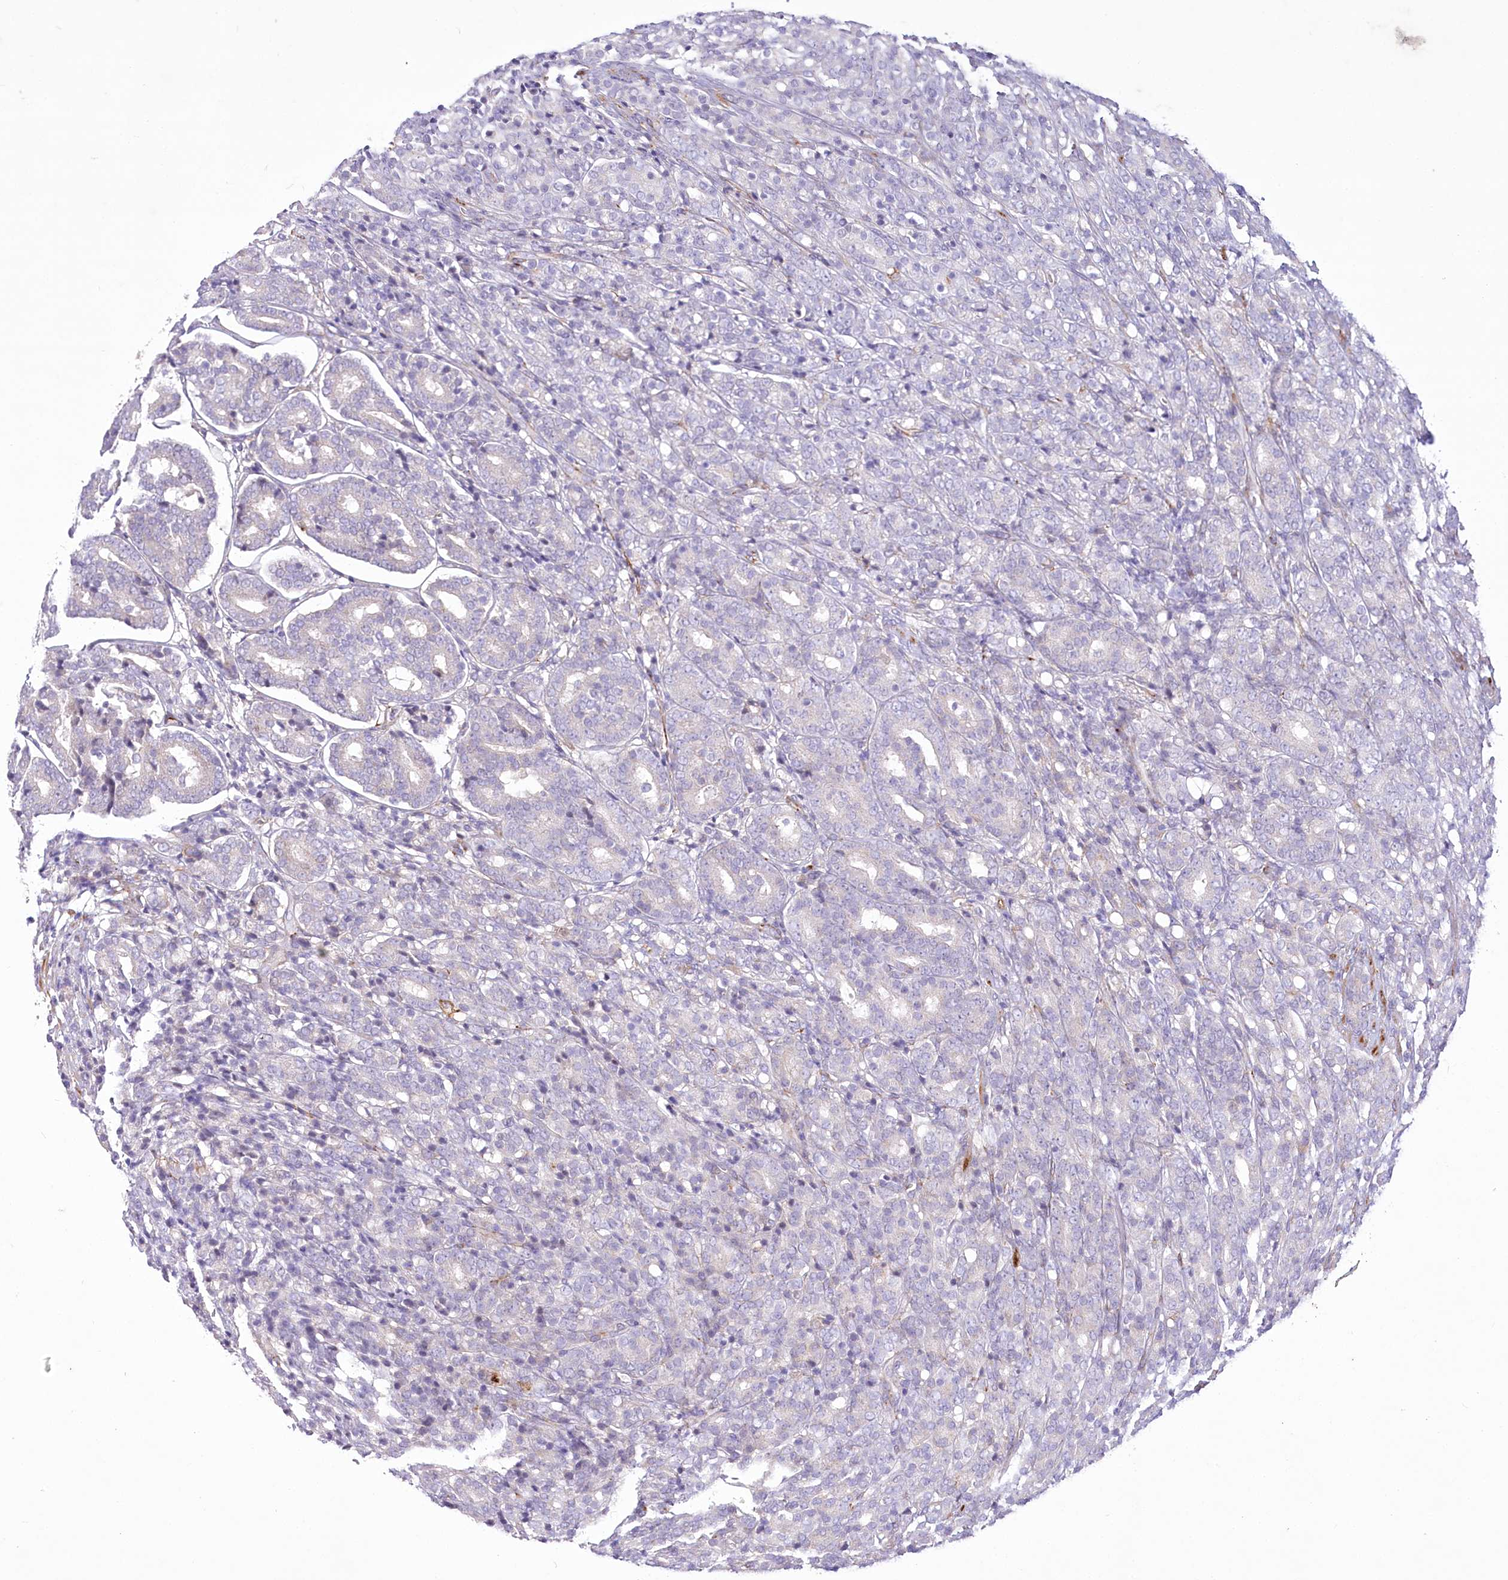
{"staining": {"intensity": "negative", "quantity": "none", "location": "none"}, "tissue": "prostate cancer", "cell_type": "Tumor cells", "image_type": "cancer", "snomed": [{"axis": "morphology", "description": "Adenocarcinoma, High grade"}, {"axis": "topography", "description": "Prostate"}], "caption": "Human prostate cancer (adenocarcinoma (high-grade)) stained for a protein using IHC exhibits no positivity in tumor cells.", "gene": "ANGPTL3", "patient": {"sex": "male", "age": 62}}